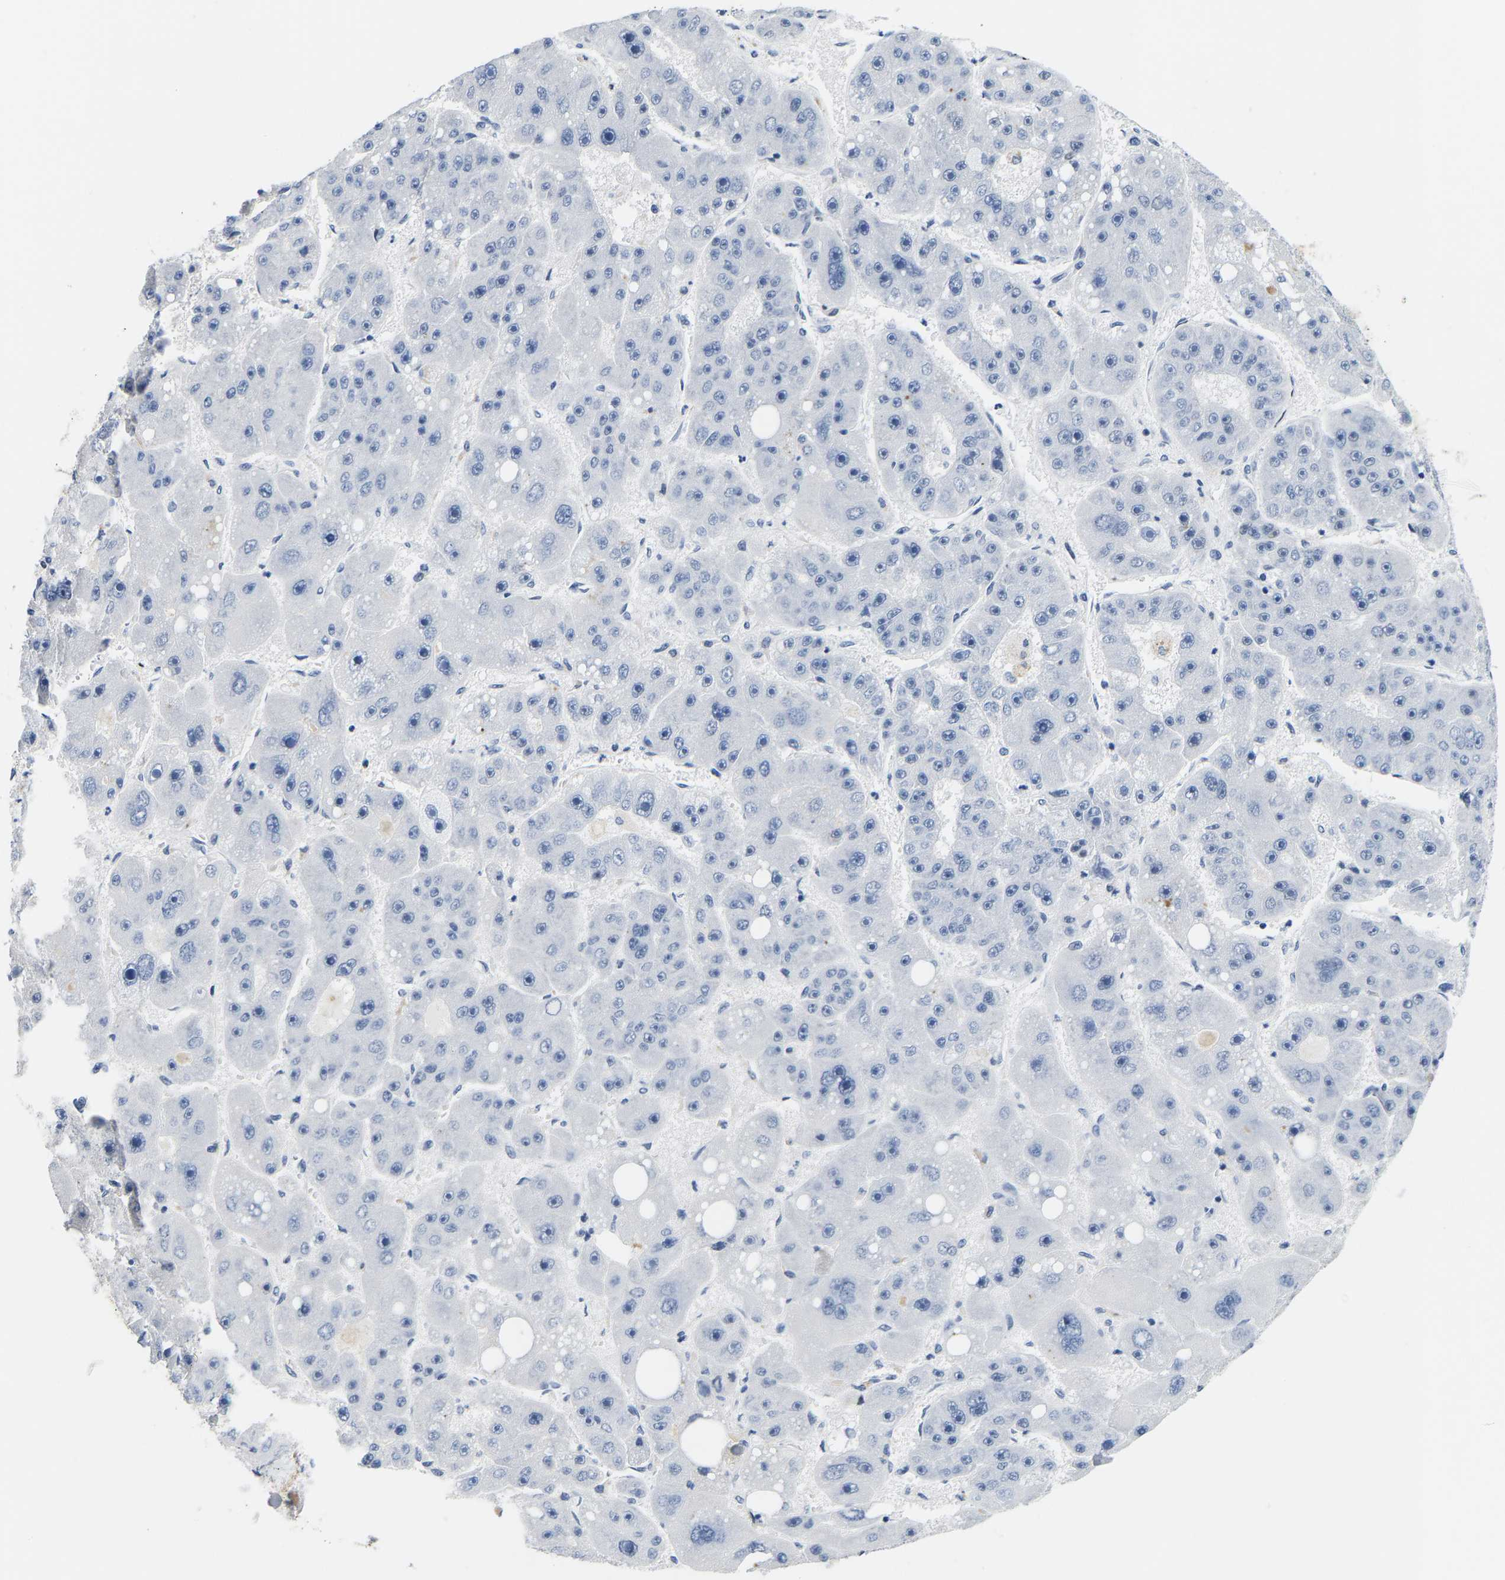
{"staining": {"intensity": "negative", "quantity": "none", "location": "none"}, "tissue": "liver cancer", "cell_type": "Tumor cells", "image_type": "cancer", "snomed": [{"axis": "morphology", "description": "Carcinoma, Hepatocellular, NOS"}, {"axis": "topography", "description": "Liver"}], "caption": "There is no significant expression in tumor cells of liver cancer. (DAB (3,3'-diaminobenzidine) IHC visualized using brightfield microscopy, high magnification).", "gene": "SETD1B", "patient": {"sex": "female", "age": 61}}